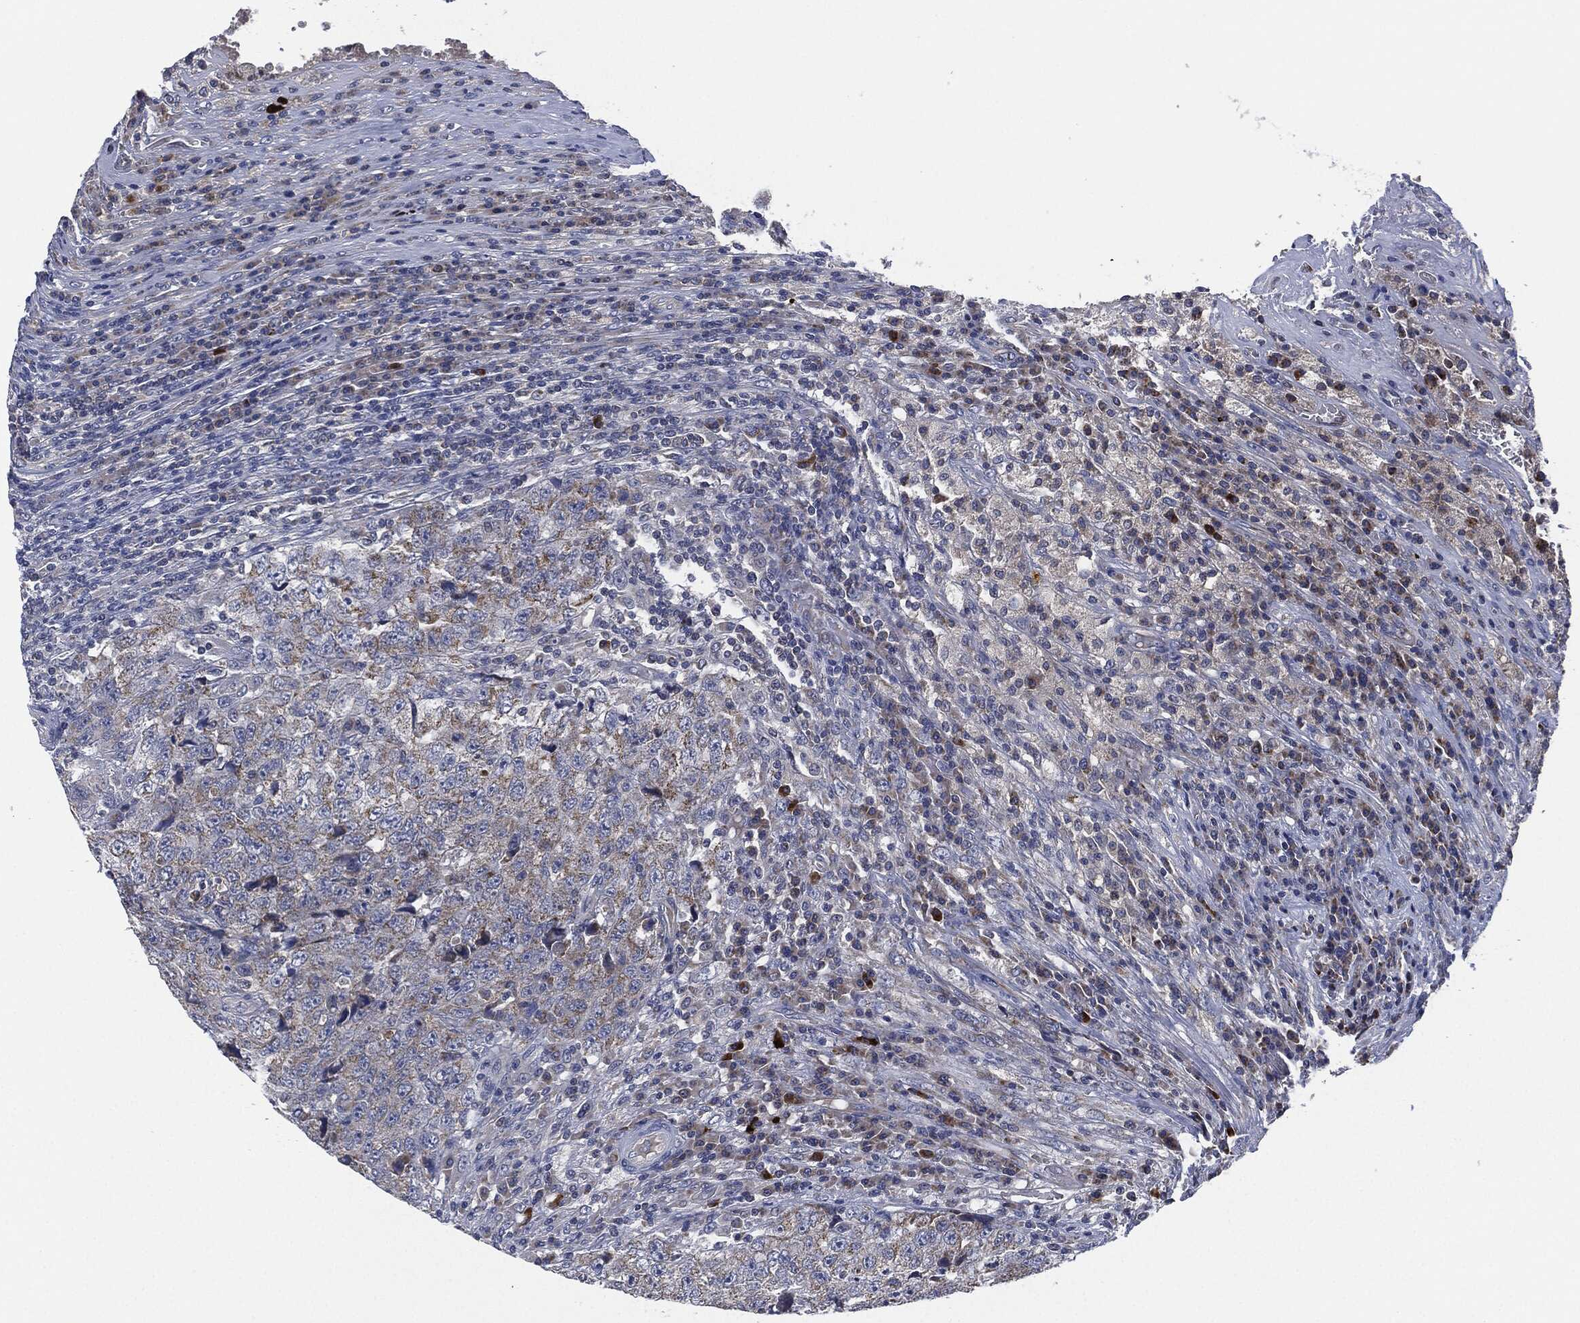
{"staining": {"intensity": "moderate", "quantity": "<25%", "location": "cytoplasmic/membranous"}, "tissue": "testis cancer", "cell_type": "Tumor cells", "image_type": "cancer", "snomed": [{"axis": "morphology", "description": "Necrosis, NOS"}, {"axis": "morphology", "description": "Carcinoma, Embryonal, NOS"}, {"axis": "topography", "description": "Testis"}], "caption": "Protein expression analysis of testis embryonal carcinoma displays moderate cytoplasmic/membranous expression in about <25% of tumor cells. The staining was performed using DAB to visualize the protein expression in brown, while the nuclei were stained in blue with hematoxylin (Magnification: 20x).", "gene": "SIGLEC9", "patient": {"sex": "male", "age": 19}}